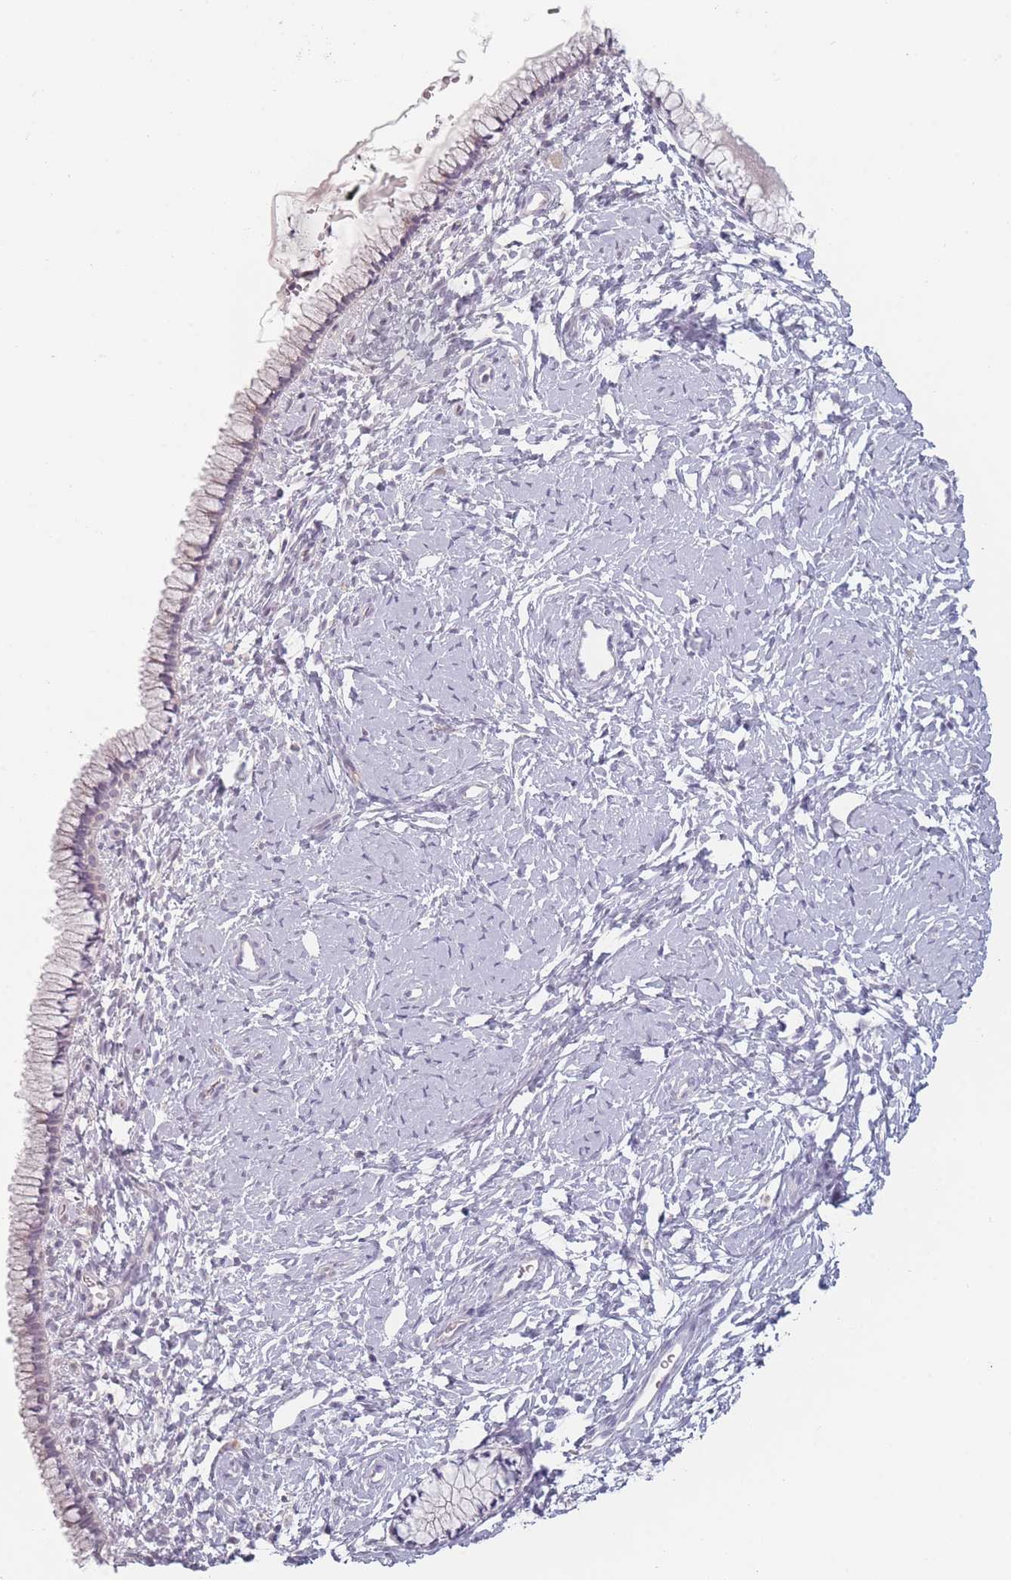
{"staining": {"intensity": "negative", "quantity": "none", "location": "none"}, "tissue": "cervix", "cell_type": "Glandular cells", "image_type": "normal", "snomed": [{"axis": "morphology", "description": "Normal tissue, NOS"}, {"axis": "topography", "description": "Cervix"}], "caption": "Immunohistochemistry image of benign cervix: human cervix stained with DAB (3,3'-diaminobenzidine) shows no significant protein staining in glandular cells. Nuclei are stained in blue.", "gene": "RASL10B", "patient": {"sex": "female", "age": 33}}